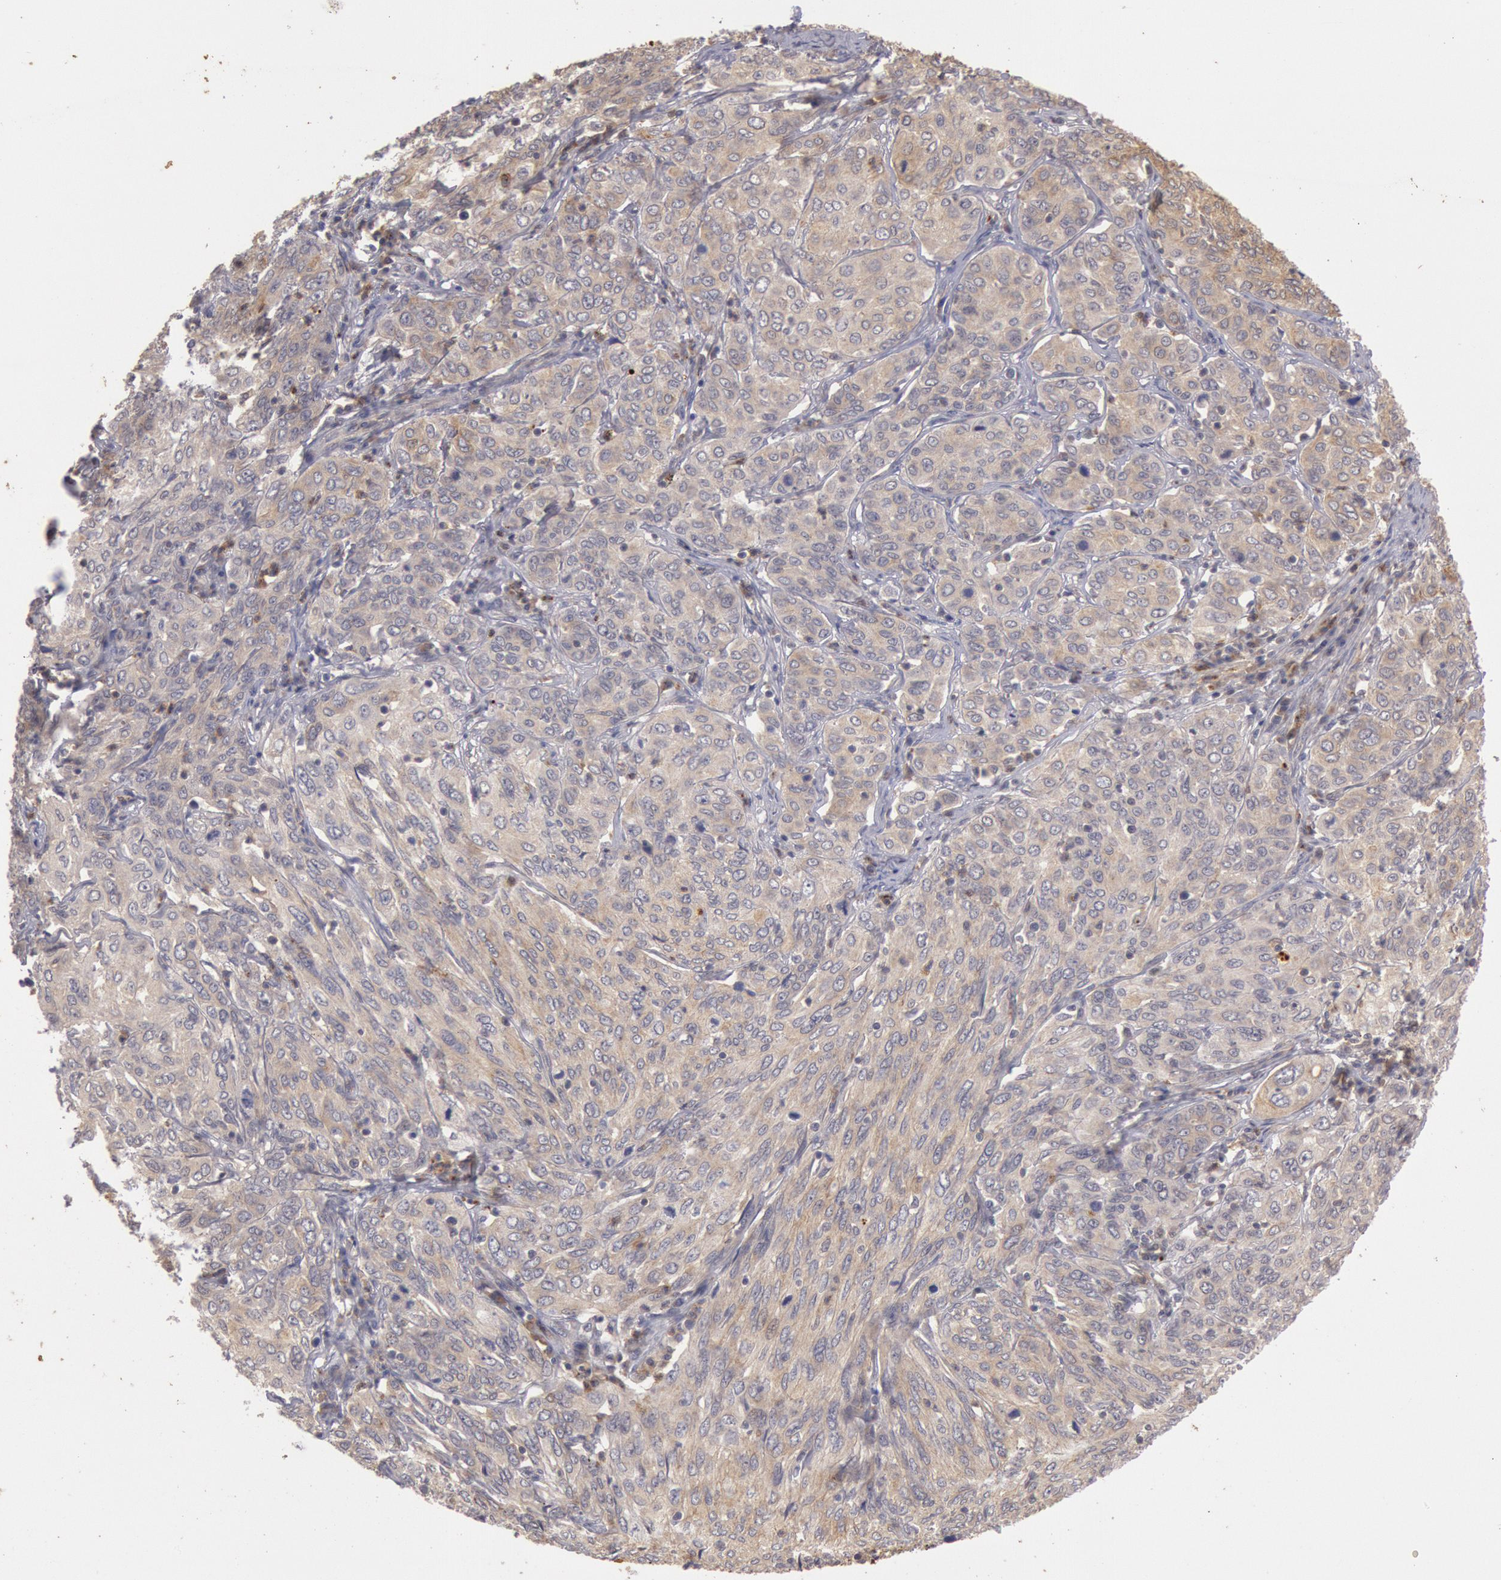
{"staining": {"intensity": "moderate", "quantity": ">75%", "location": "cytoplasmic/membranous"}, "tissue": "cervical cancer", "cell_type": "Tumor cells", "image_type": "cancer", "snomed": [{"axis": "morphology", "description": "Squamous cell carcinoma, NOS"}, {"axis": "topography", "description": "Cervix"}], "caption": "The micrograph shows a brown stain indicating the presence of a protein in the cytoplasmic/membranous of tumor cells in cervical cancer (squamous cell carcinoma).", "gene": "PLA2G6", "patient": {"sex": "female", "age": 38}}